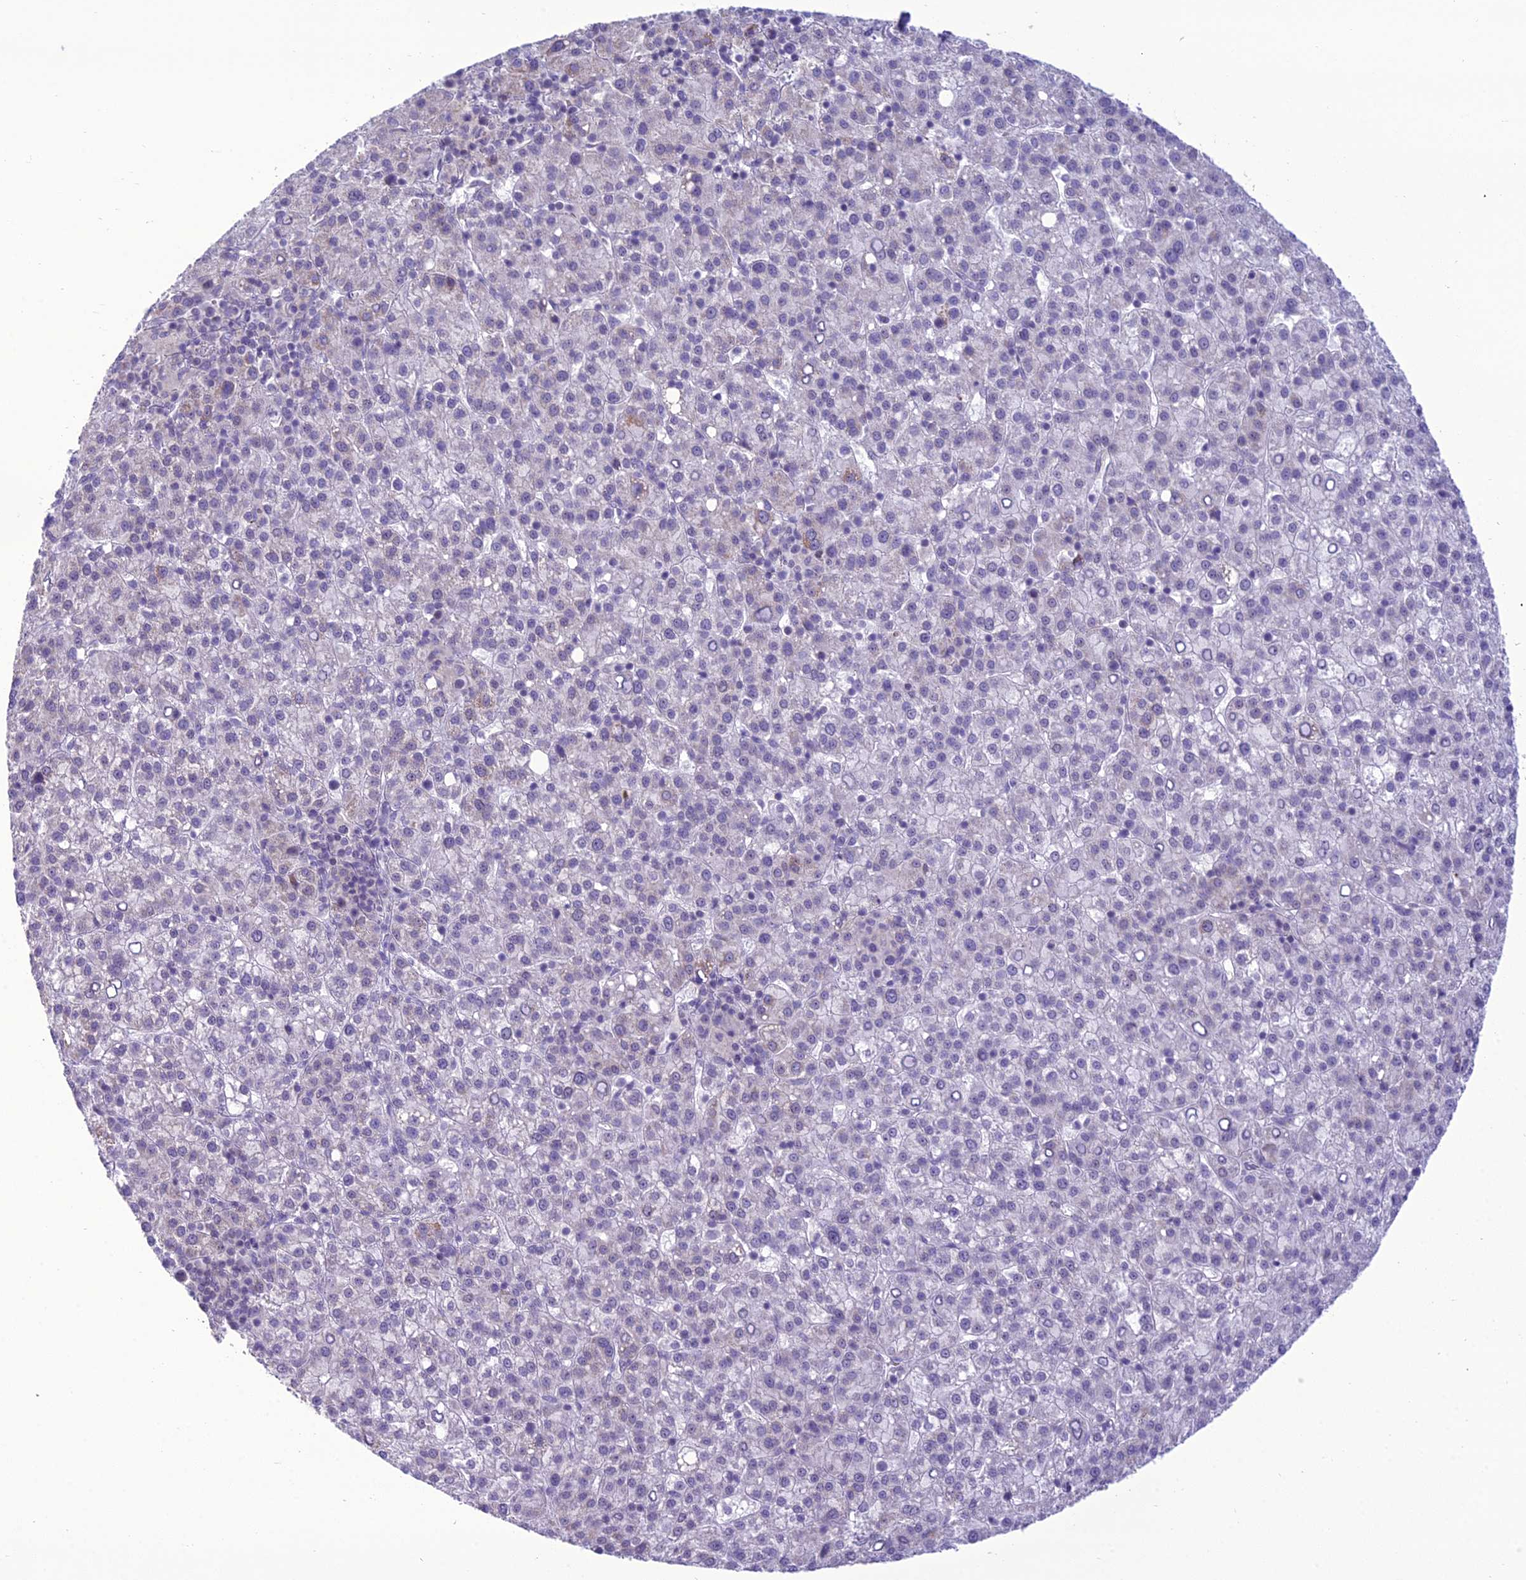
{"staining": {"intensity": "negative", "quantity": "none", "location": "none"}, "tissue": "liver cancer", "cell_type": "Tumor cells", "image_type": "cancer", "snomed": [{"axis": "morphology", "description": "Carcinoma, Hepatocellular, NOS"}, {"axis": "topography", "description": "Liver"}], "caption": "This is an IHC histopathology image of human liver hepatocellular carcinoma. There is no expression in tumor cells.", "gene": "B9D2", "patient": {"sex": "female", "age": 58}}